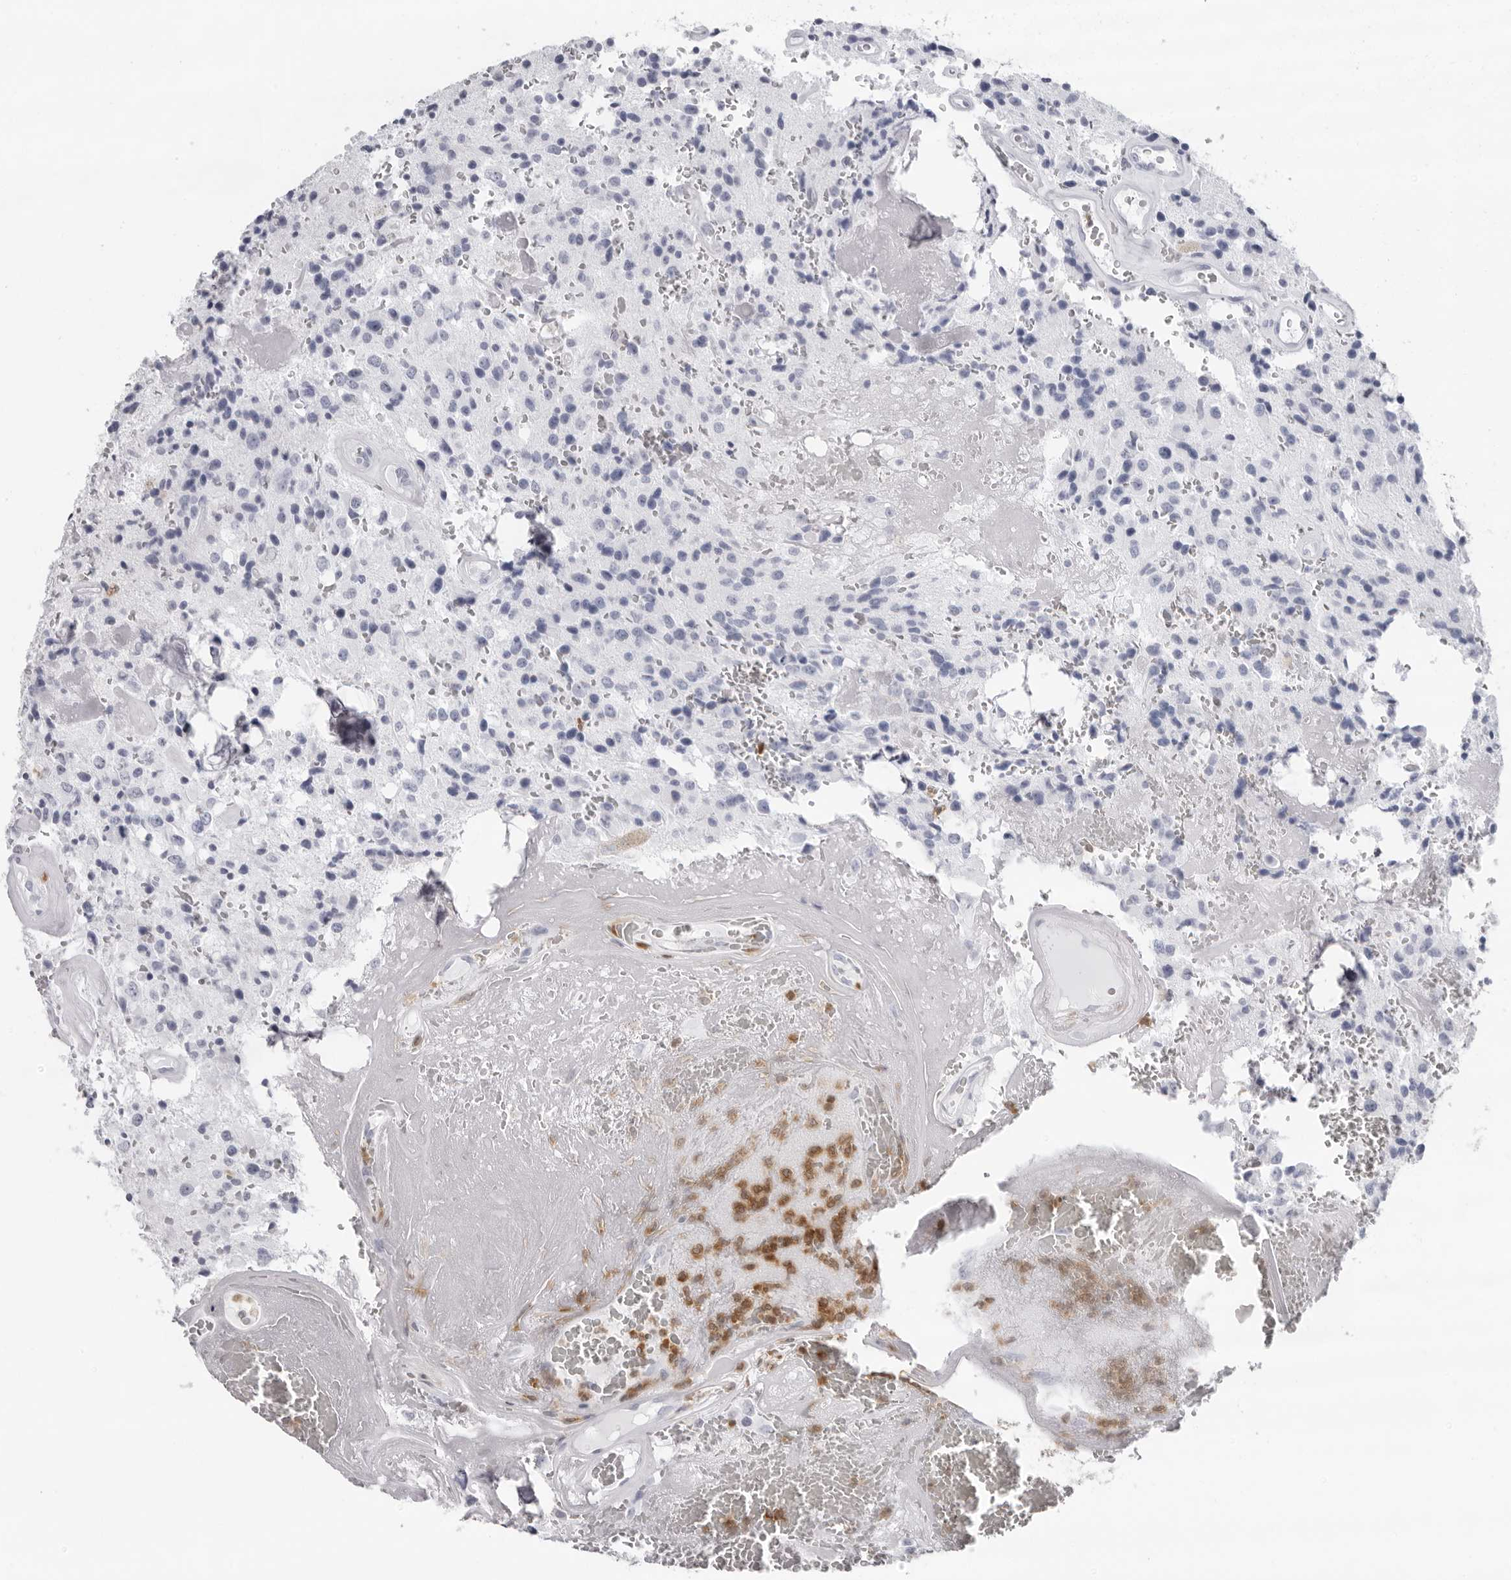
{"staining": {"intensity": "negative", "quantity": "none", "location": "none"}, "tissue": "glioma", "cell_type": "Tumor cells", "image_type": "cancer", "snomed": [{"axis": "morphology", "description": "Glioma, malignant, Low grade"}, {"axis": "topography", "description": "Brain"}], "caption": "Malignant glioma (low-grade) was stained to show a protein in brown. There is no significant positivity in tumor cells. (DAB immunohistochemistry, high magnification).", "gene": "FMNL1", "patient": {"sex": "male", "age": 58}}